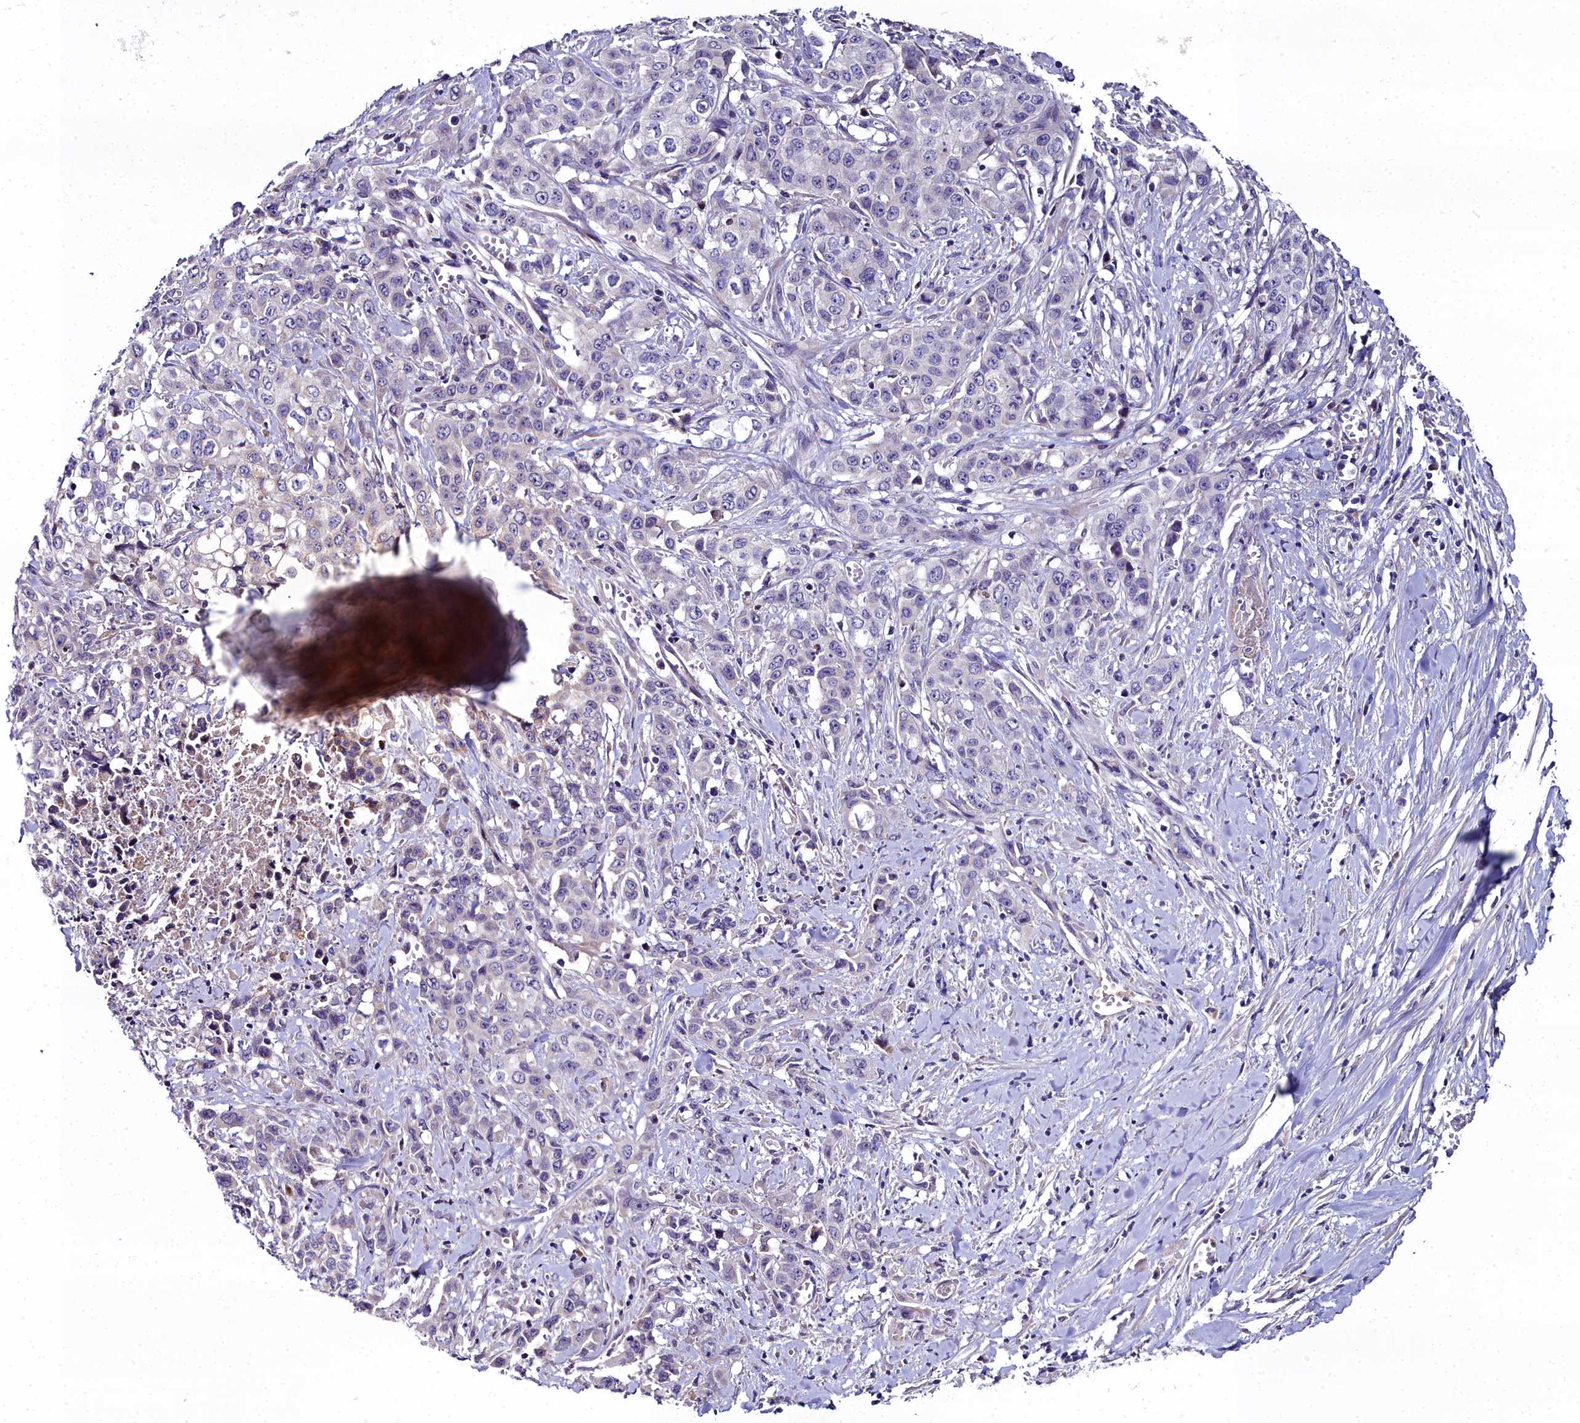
{"staining": {"intensity": "negative", "quantity": "none", "location": "none"}, "tissue": "stomach cancer", "cell_type": "Tumor cells", "image_type": "cancer", "snomed": [{"axis": "morphology", "description": "Adenocarcinoma, NOS"}, {"axis": "topography", "description": "Stomach, upper"}], "caption": "DAB (3,3'-diaminobenzidine) immunohistochemical staining of adenocarcinoma (stomach) shows no significant positivity in tumor cells.", "gene": "NT5M", "patient": {"sex": "male", "age": 62}}